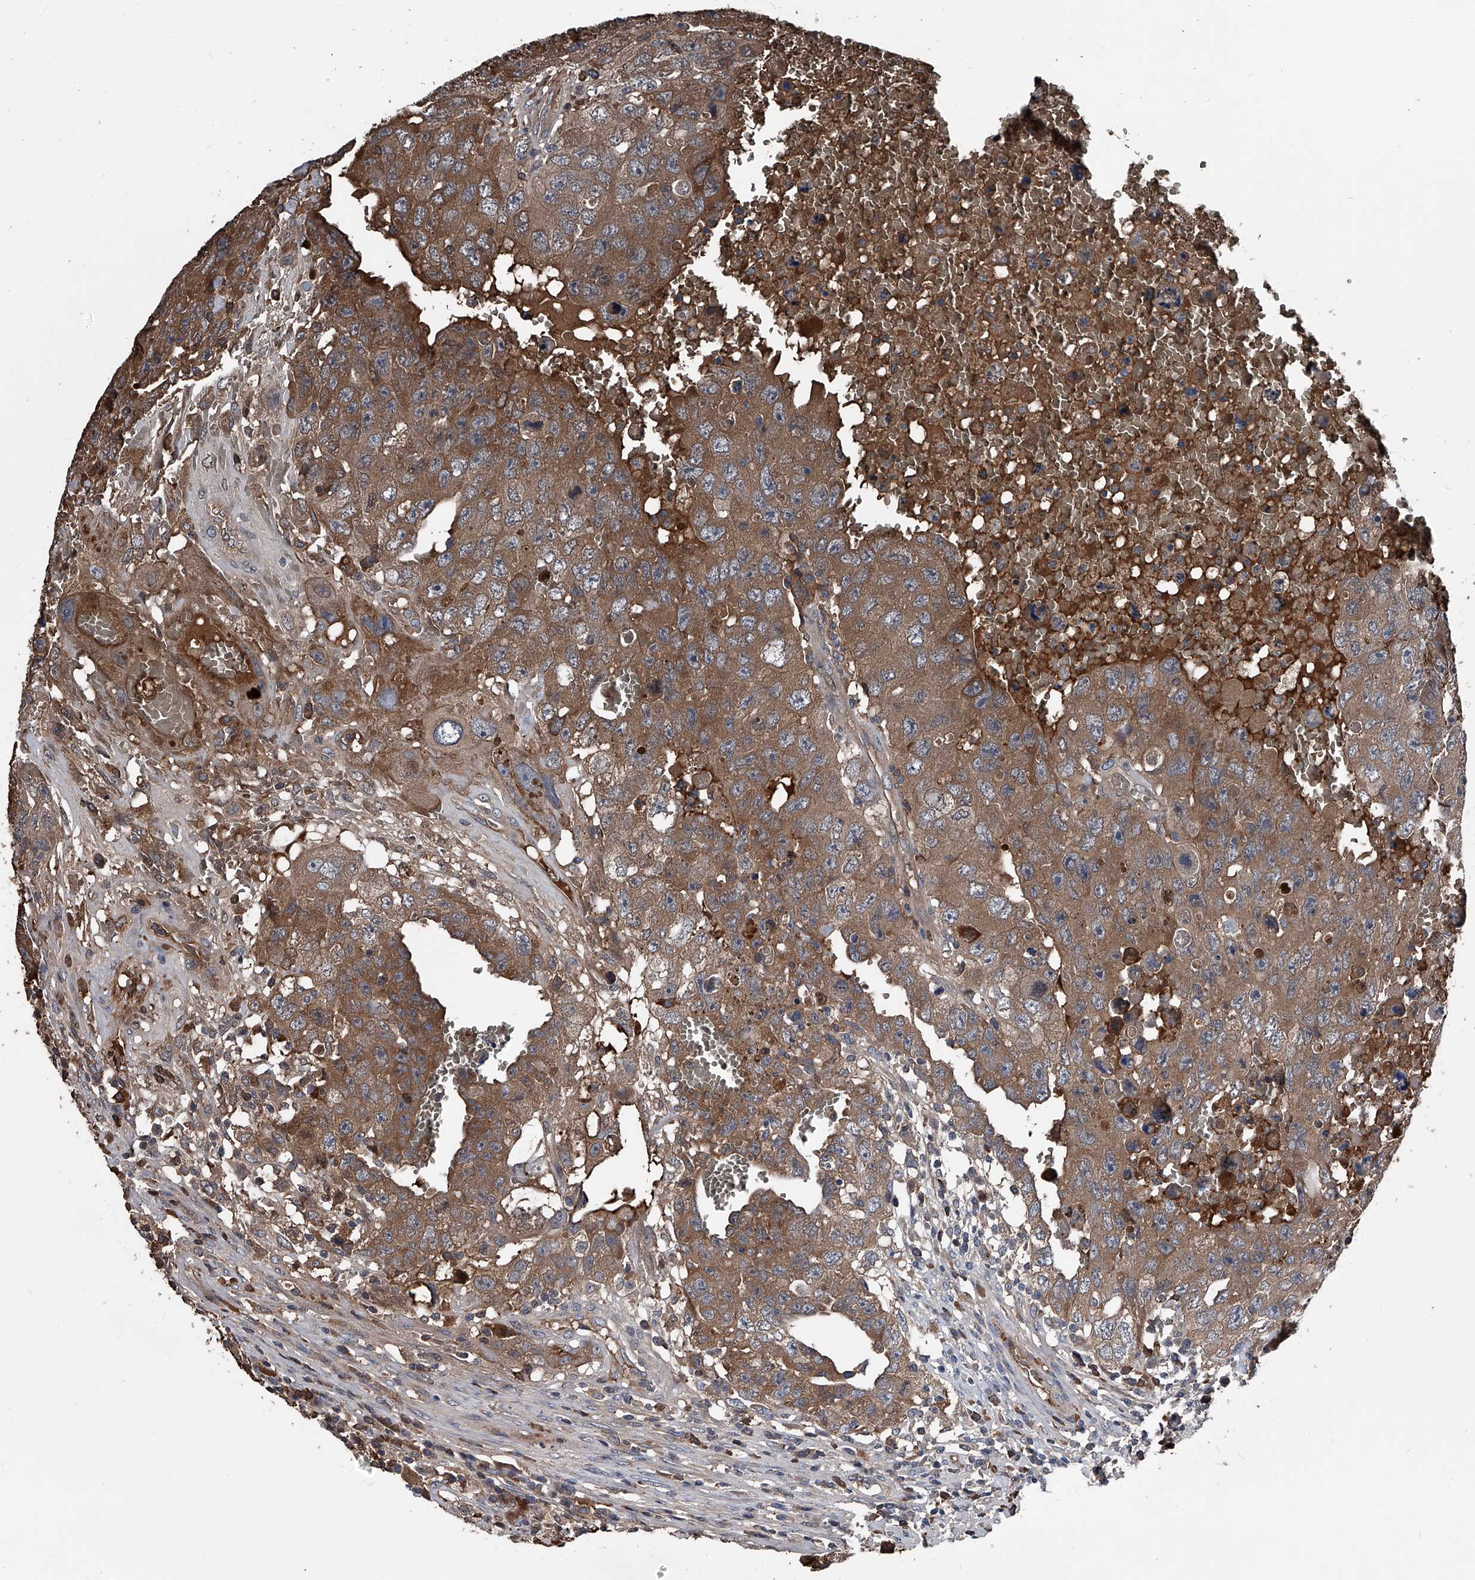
{"staining": {"intensity": "moderate", "quantity": ">75%", "location": "cytoplasmic/membranous"}, "tissue": "testis cancer", "cell_type": "Tumor cells", "image_type": "cancer", "snomed": [{"axis": "morphology", "description": "Carcinoma, Embryonal, NOS"}, {"axis": "topography", "description": "Testis"}], "caption": "Immunohistochemical staining of human testis cancer (embryonal carcinoma) reveals medium levels of moderate cytoplasmic/membranous expression in about >75% of tumor cells.", "gene": "KIF13A", "patient": {"sex": "male", "age": 26}}